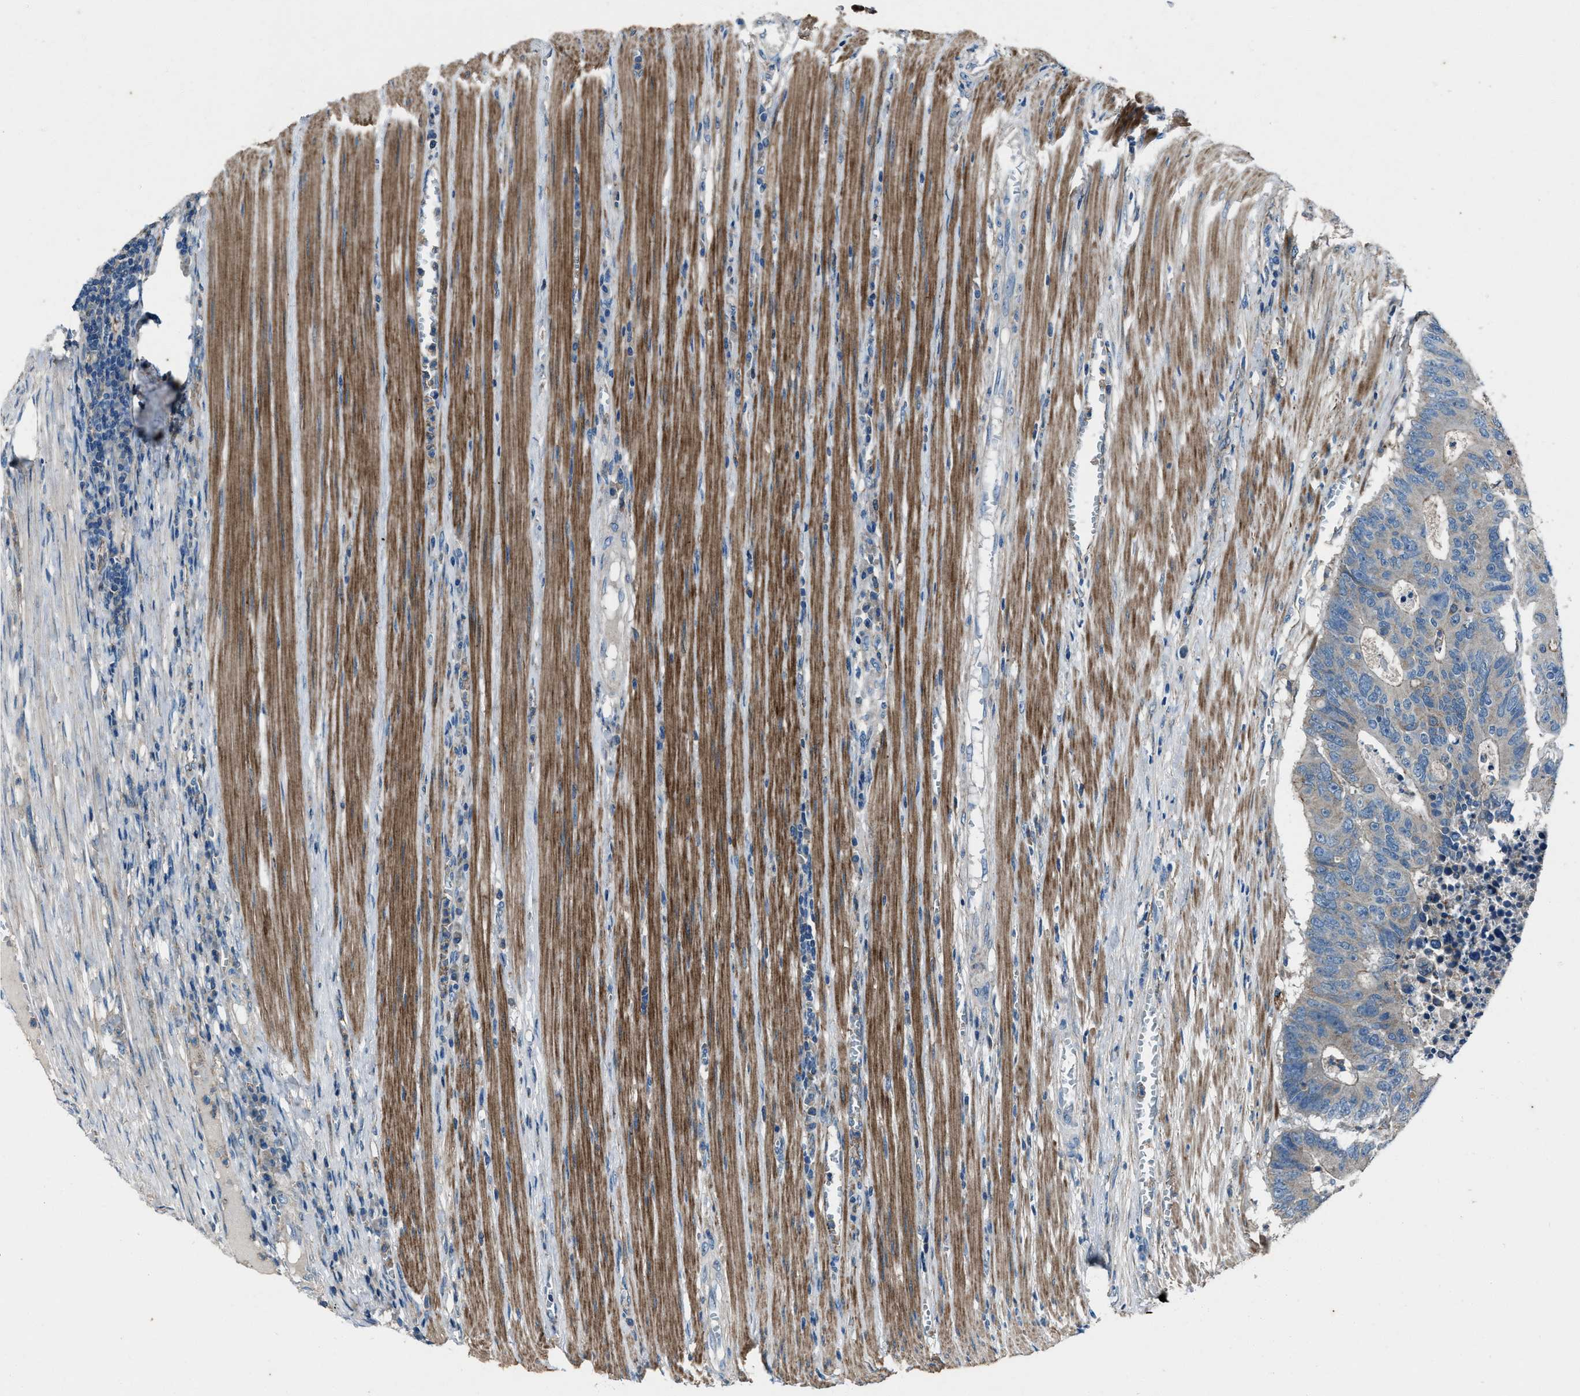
{"staining": {"intensity": "negative", "quantity": "none", "location": "none"}, "tissue": "colorectal cancer", "cell_type": "Tumor cells", "image_type": "cancer", "snomed": [{"axis": "morphology", "description": "Adenocarcinoma, NOS"}, {"axis": "topography", "description": "Colon"}], "caption": "IHC photomicrograph of neoplastic tissue: colorectal adenocarcinoma stained with DAB shows no significant protein expression in tumor cells. (DAB (3,3'-diaminobenzidine) immunohistochemistry (IHC), high magnification).", "gene": "SVIL", "patient": {"sex": "male", "age": 87}}